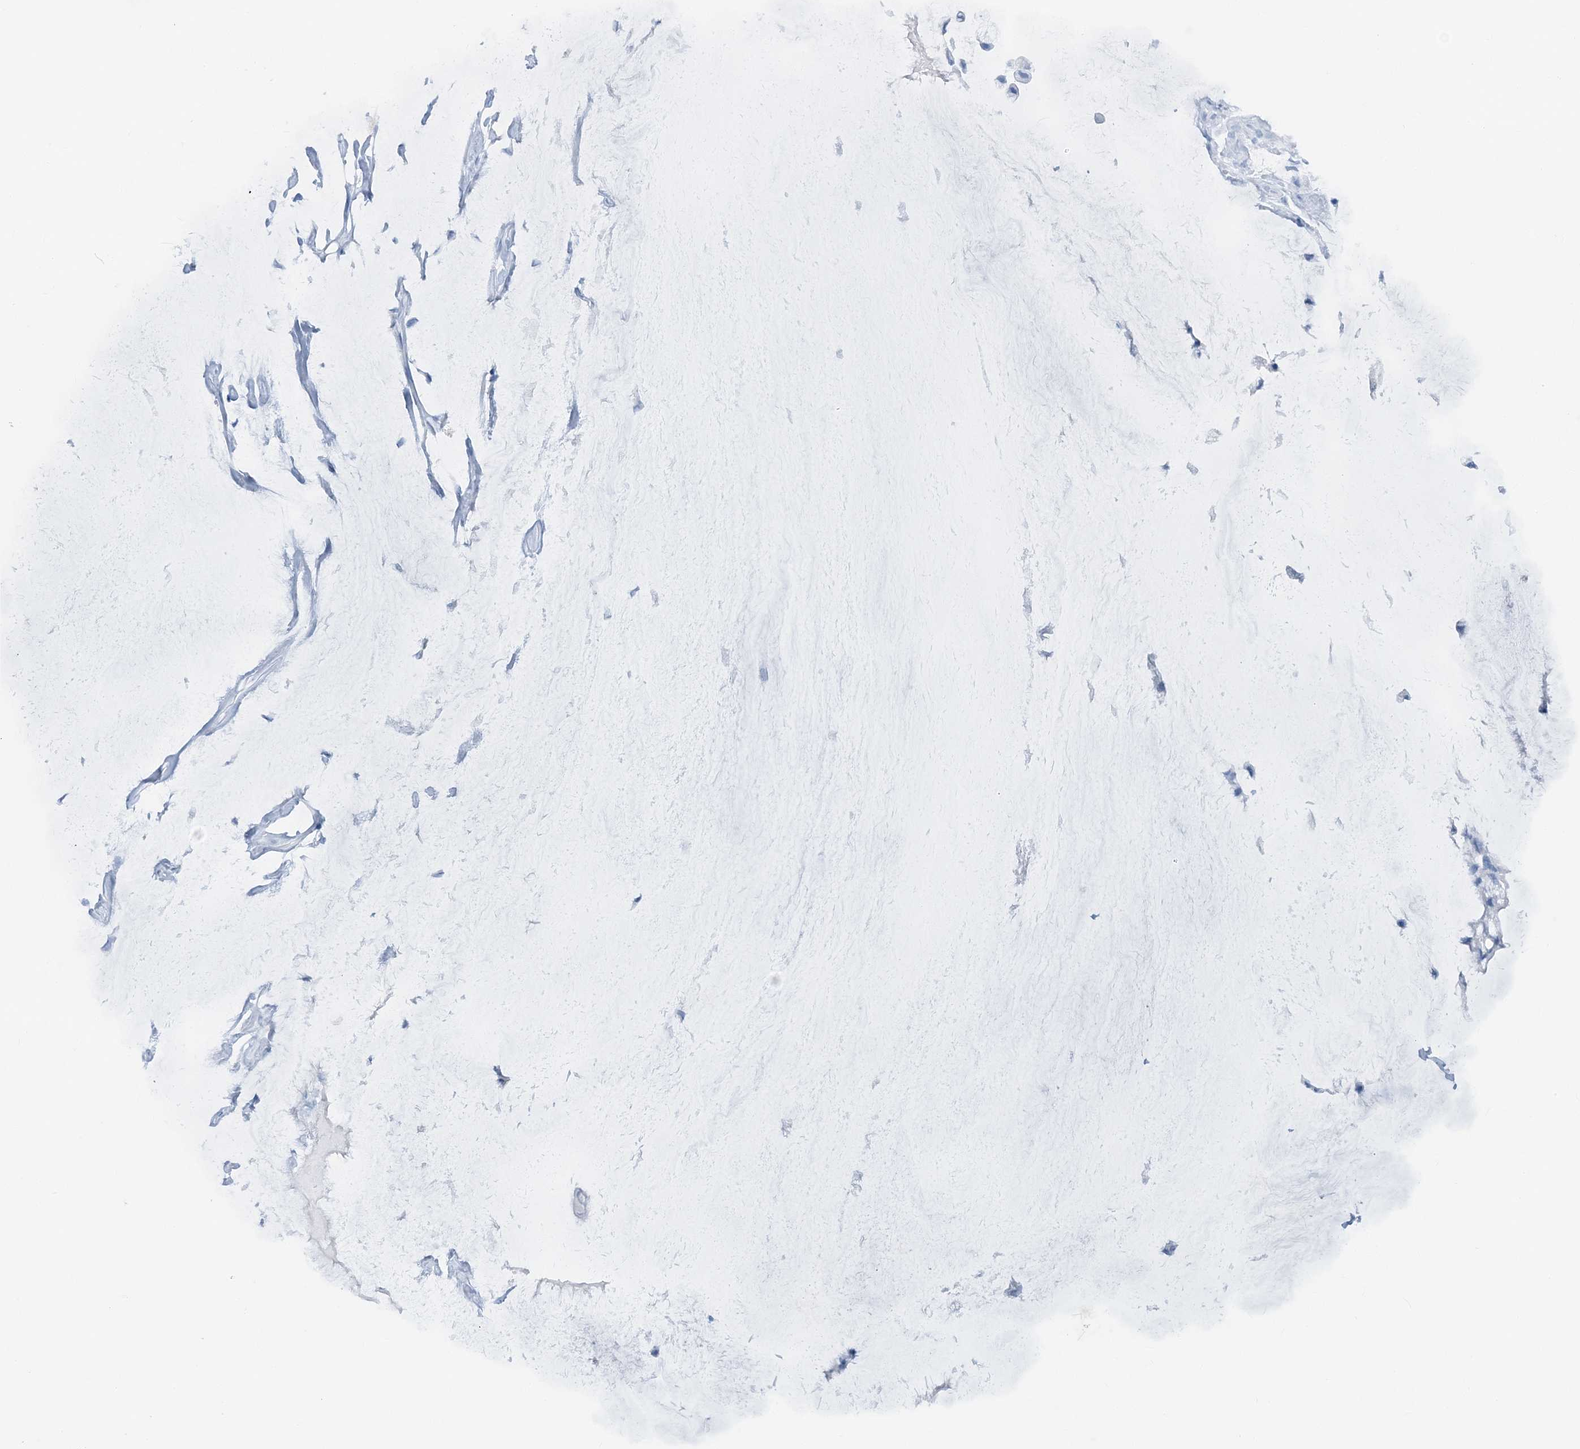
{"staining": {"intensity": "negative", "quantity": "none", "location": "none"}, "tissue": "ovarian cancer", "cell_type": "Tumor cells", "image_type": "cancer", "snomed": [{"axis": "morphology", "description": "Cystadenocarcinoma, mucinous, NOS"}, {"axis": "topography", "description": "Ovary"}], "caption": "Tumor cells show no significant positivity in mucinous cystadenocarcinoma (ovarian). The staining was performed using DAB to visualize the protein expression in brown, while the nuclei were stained in blue with hematoxylin (Magnification: 20x).", "gene": "ATP11A", "patient": {"sex": "female", "age": 39}}